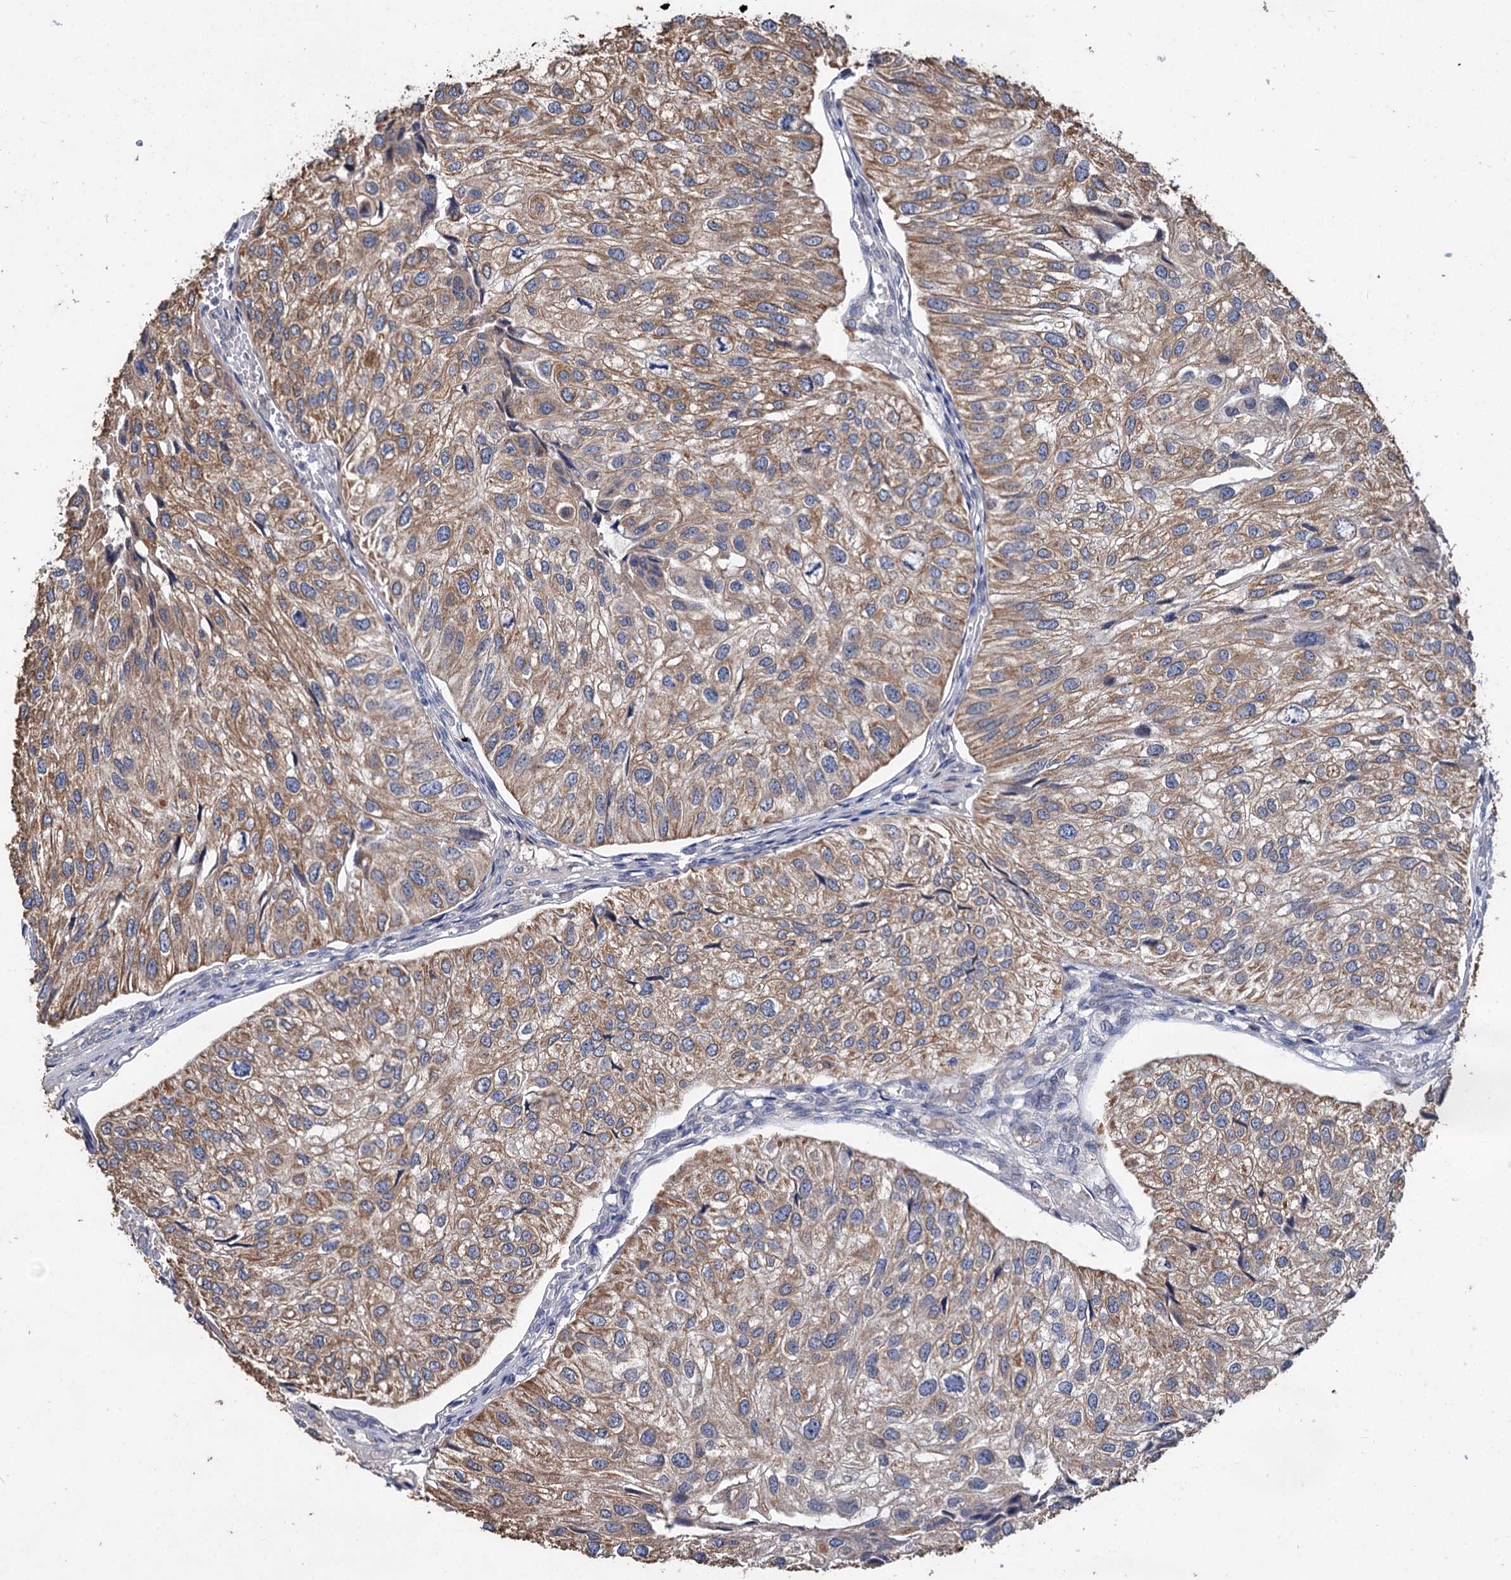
{"staining": {"intensity": "moderate", "quantity": ">75%", "location": "cytoplasmic/membranous"}, "tissue": "urothelial cancer", "cell_type": "Tumor cells", "image_type": "cancer", "snomed": [{"axis": "morphology", "description": "Urothelial carcinoma, Low grade"}, {"axis": "topography", "description": "Urinary bladder"}], "caption": "There is medium levels of moderate cytoplasmic/membranous expression in tumor cells of urothelial cancer, as demonstrated by immunohistochemical staining (brown color).", "gene": "CLPB", "patient": {"sex": "female", "age": 89}}